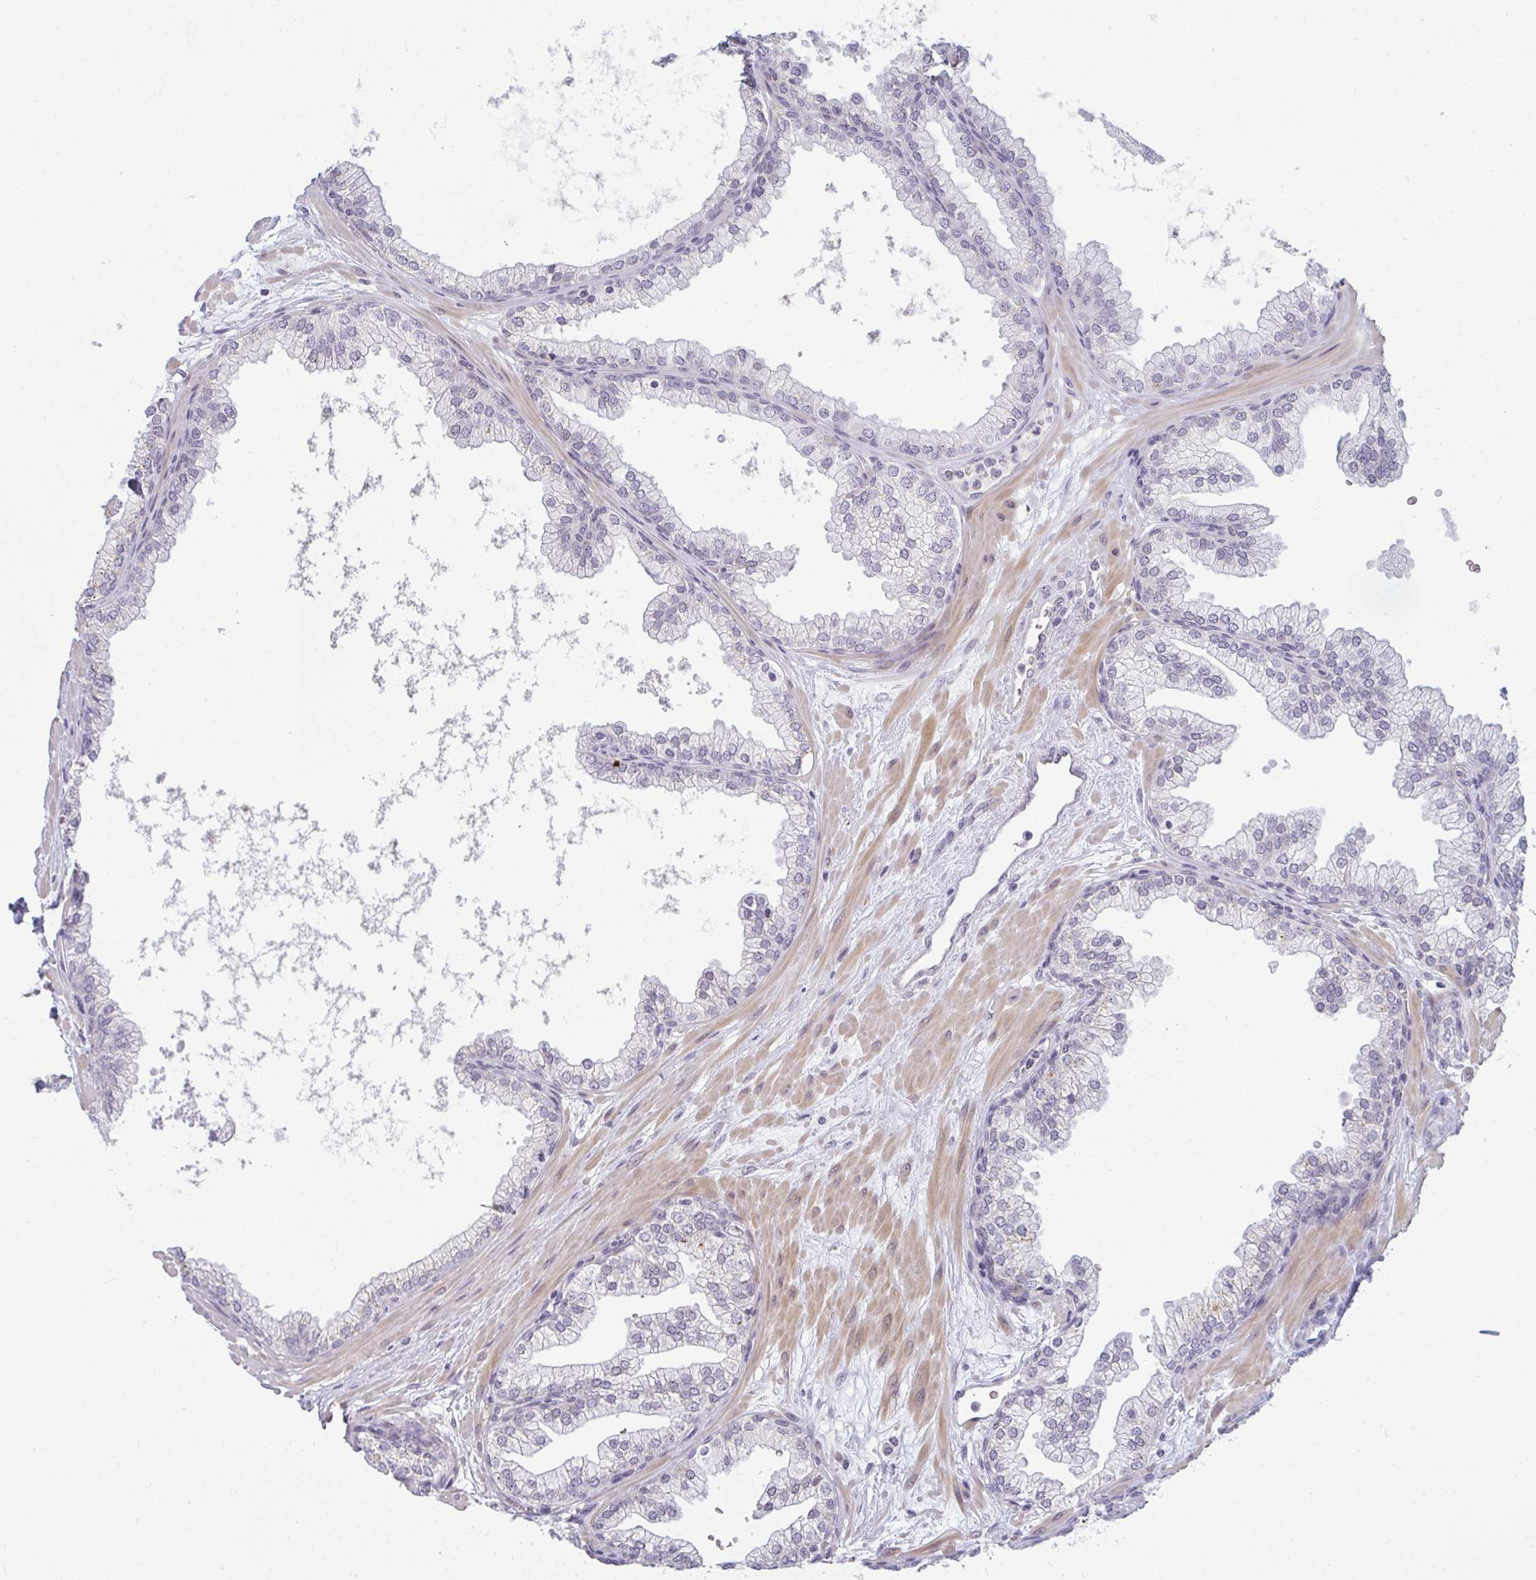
{"staining": {"intensity": "negative", "quantity": "none", "location": "none"}, "tissue": "prostate", "cell_type": "Glandular cells", "image_type": "normal", "snomed": [{"axis": "morphology", "description": "Normal tissue, NOS"}, {"axis": "topography", "description": "Prostate"}, {"axis": "topography", "description": "Peripheral nerve tissue"}], "caption": "Immunohistochemistry image of benign prostate: human prostate stained with DAB (3,3'-diaminobenzidine) demonstrates no significant protein staining in glandular cells.", "gene": "TEX33", "patient": {"sex": "male", "age": 61}}